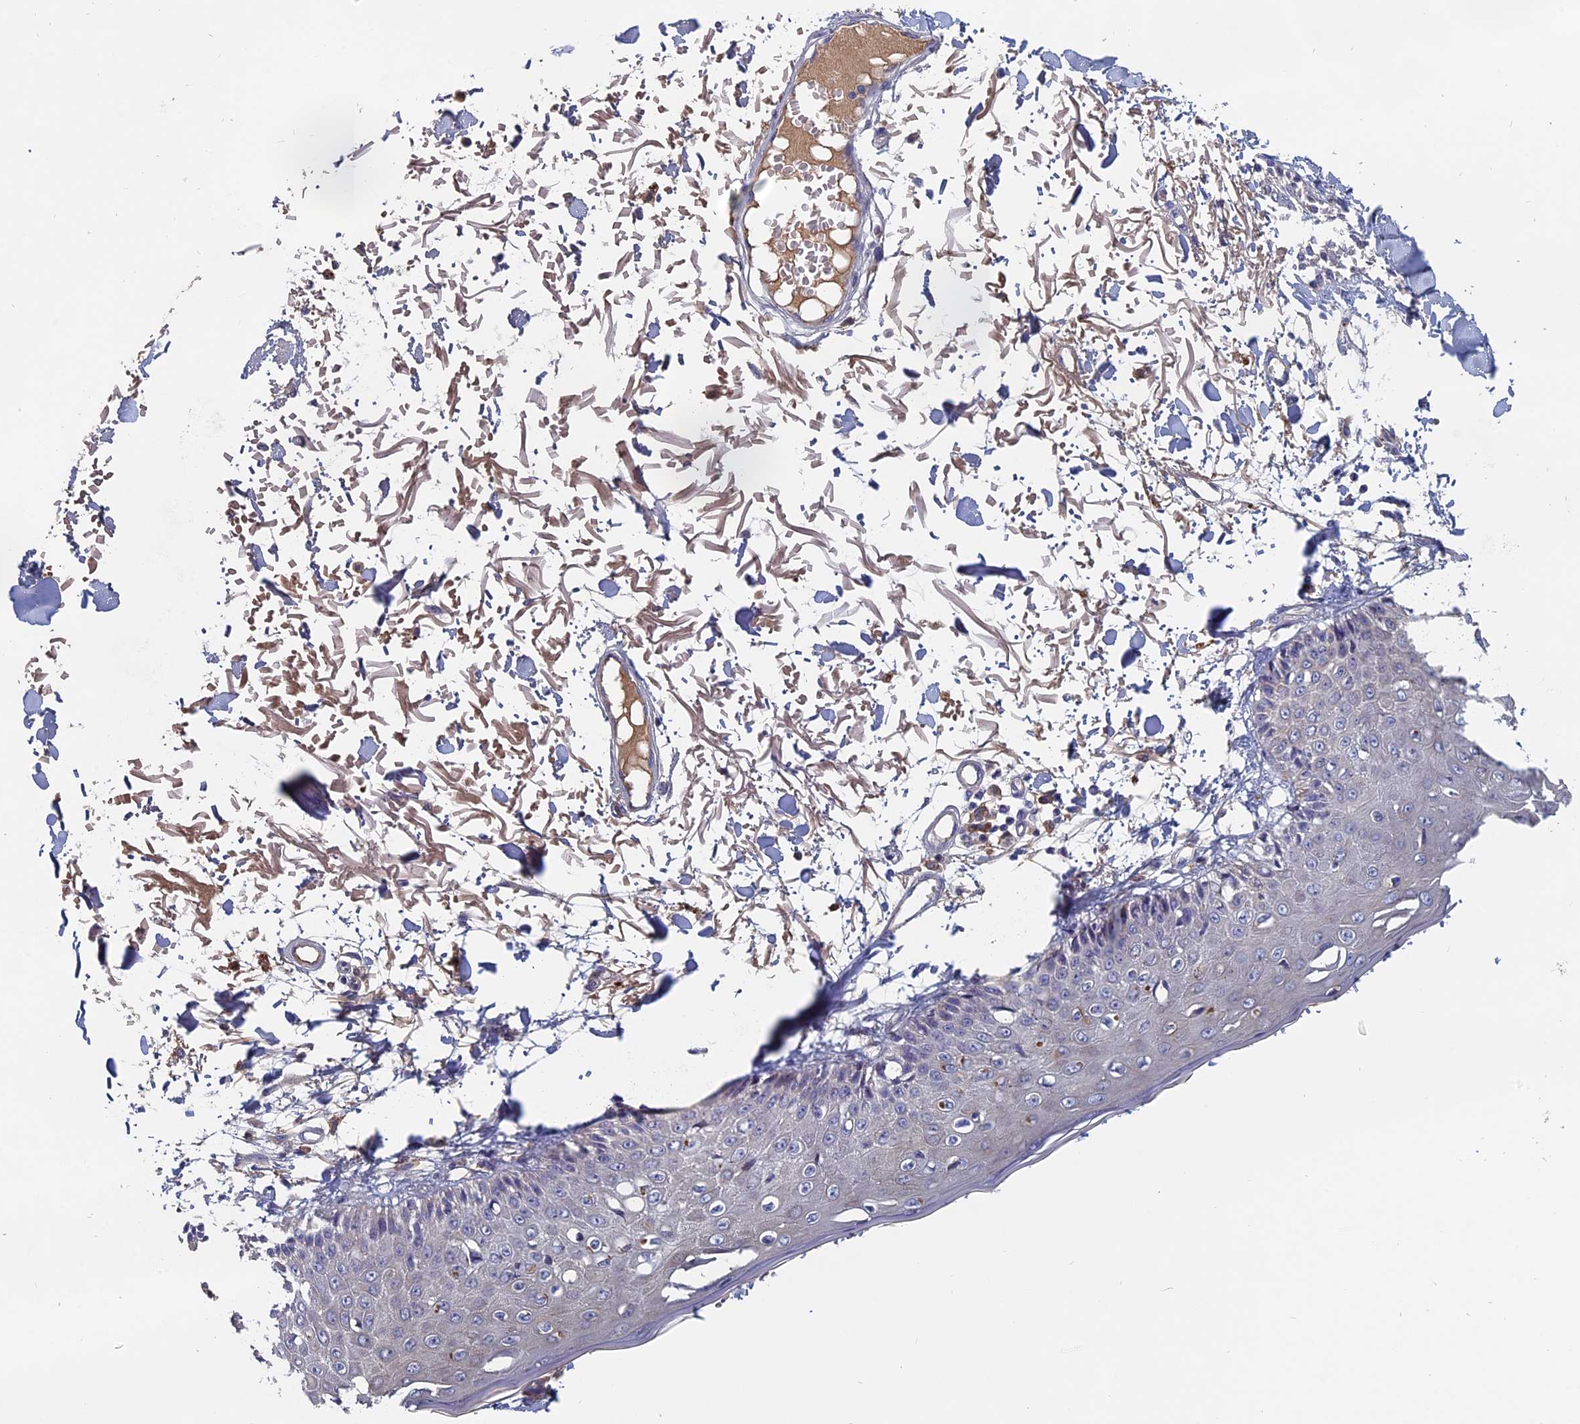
{"staining": {"intensity": "weak", "quantity": ">75%", "location": "cytoplasmic/membranous"}, "tissue": "skin", "cell_type": "Fibroblasts", "image_type": "normal", "snomed": [{"axis": "morphology", "description": "Normal tissue, NOS"}, {"axis": "morphology", "description": "Squamous cell carcinoma, NOS"}, {"axis": "topography", "description": "Skin"}, {"axis": "topography", "description": "Peripheral nerve tissue"}], "caption": "IHC (DAB (3,3'-diaminobenzidine)) staining of normal human skin shows weak cytoplasmic/membranous protein staining in approximately >75% of fibroblasts.", "gene": "SLC33A1", "patient": {"sex": "male", "age": 83}}